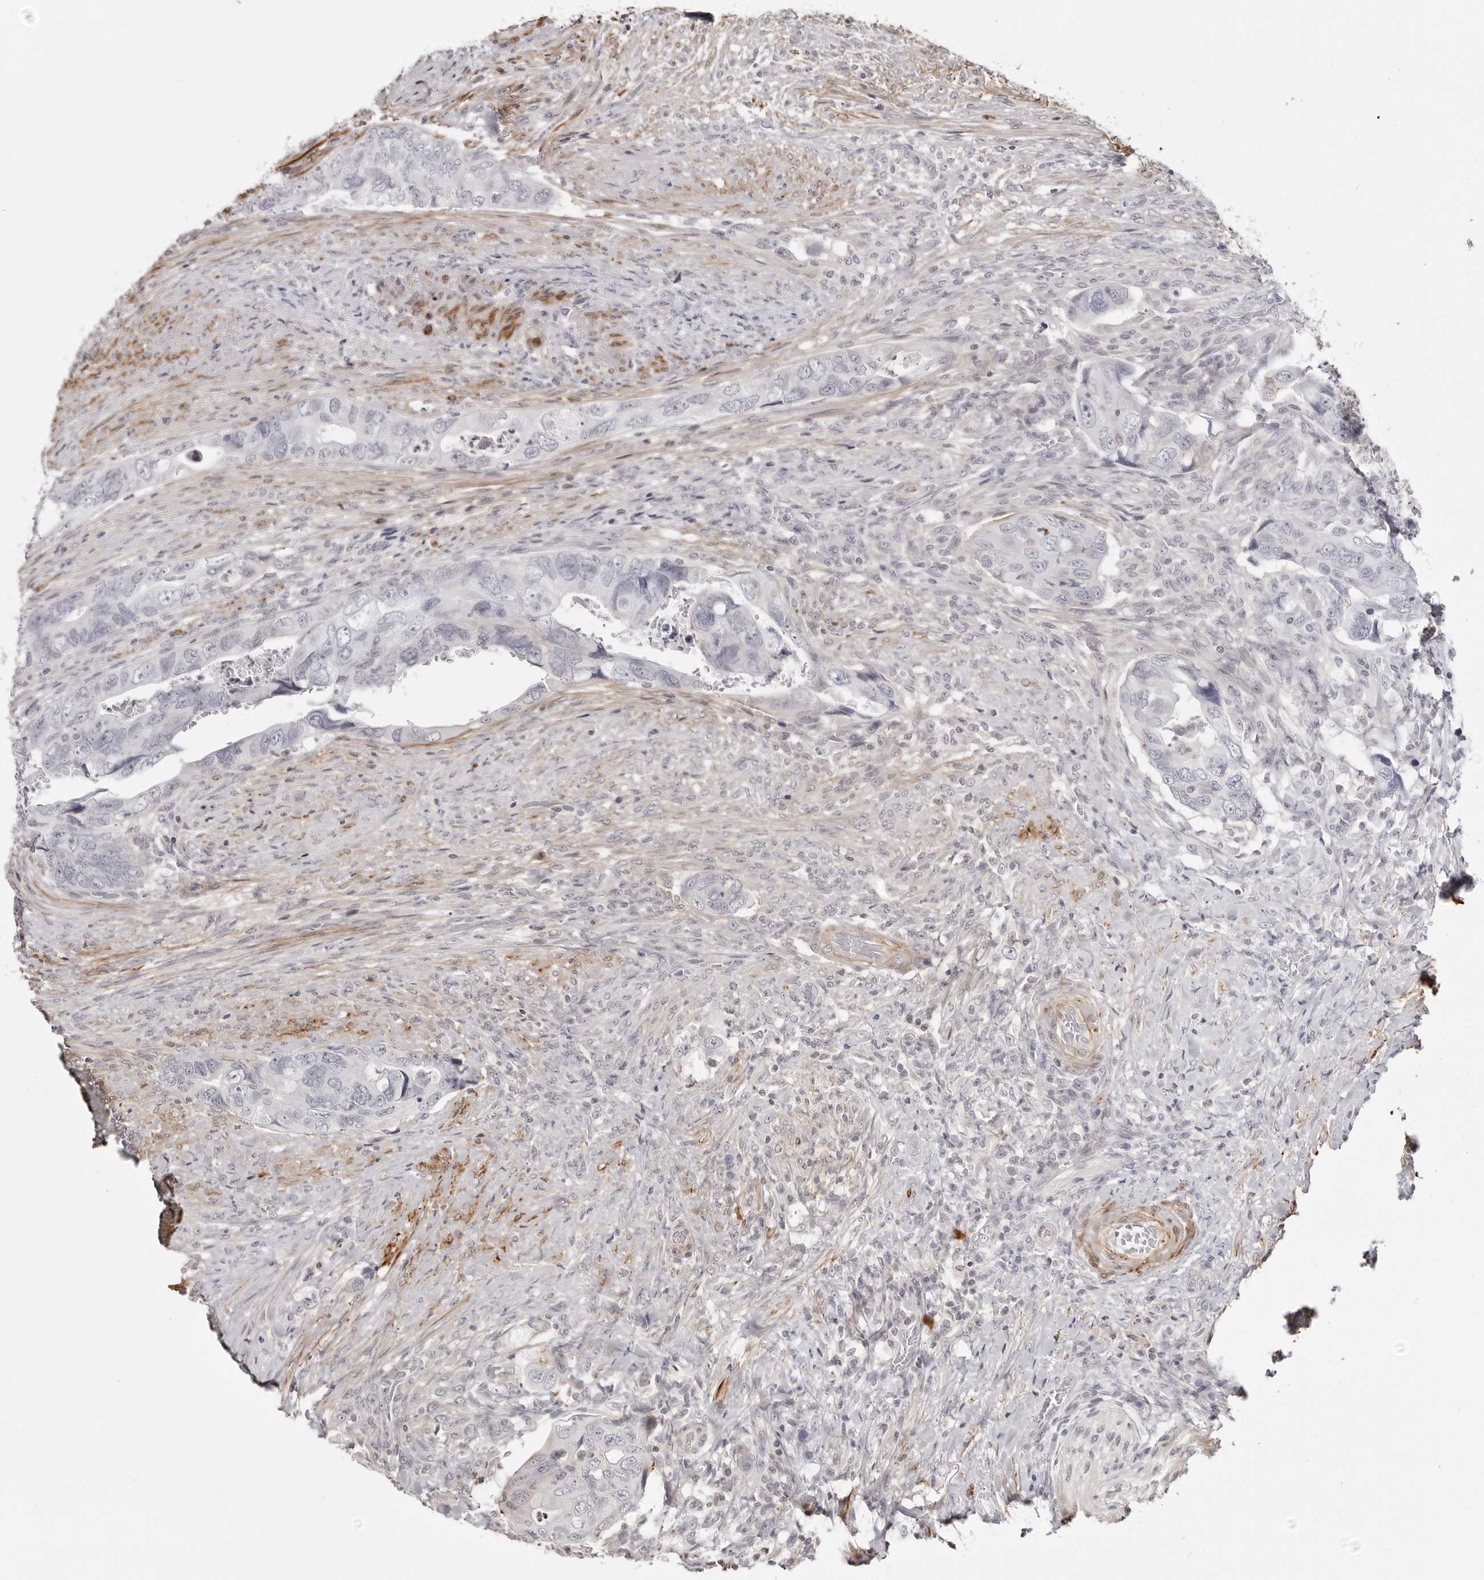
{"staining": {"intensity": "negative", "quantity": "none", "location": "none"}, "tissue": "colorectal cancer", "cell_type": "Tumor cells", "image_type": "cancer", "snomed": [{"axis": "morphology", "description": "Adenocarcinoma, NOS"}, {"axis": "topography", "description": "Rectum"}], "caption": "This is an immunohistochemistry photomicrograph of adenocarcinoma (colorectal). There is no positivity in tumor cells.", "gene": "UNK", "patient": {"sex": "male", "age": 63}}